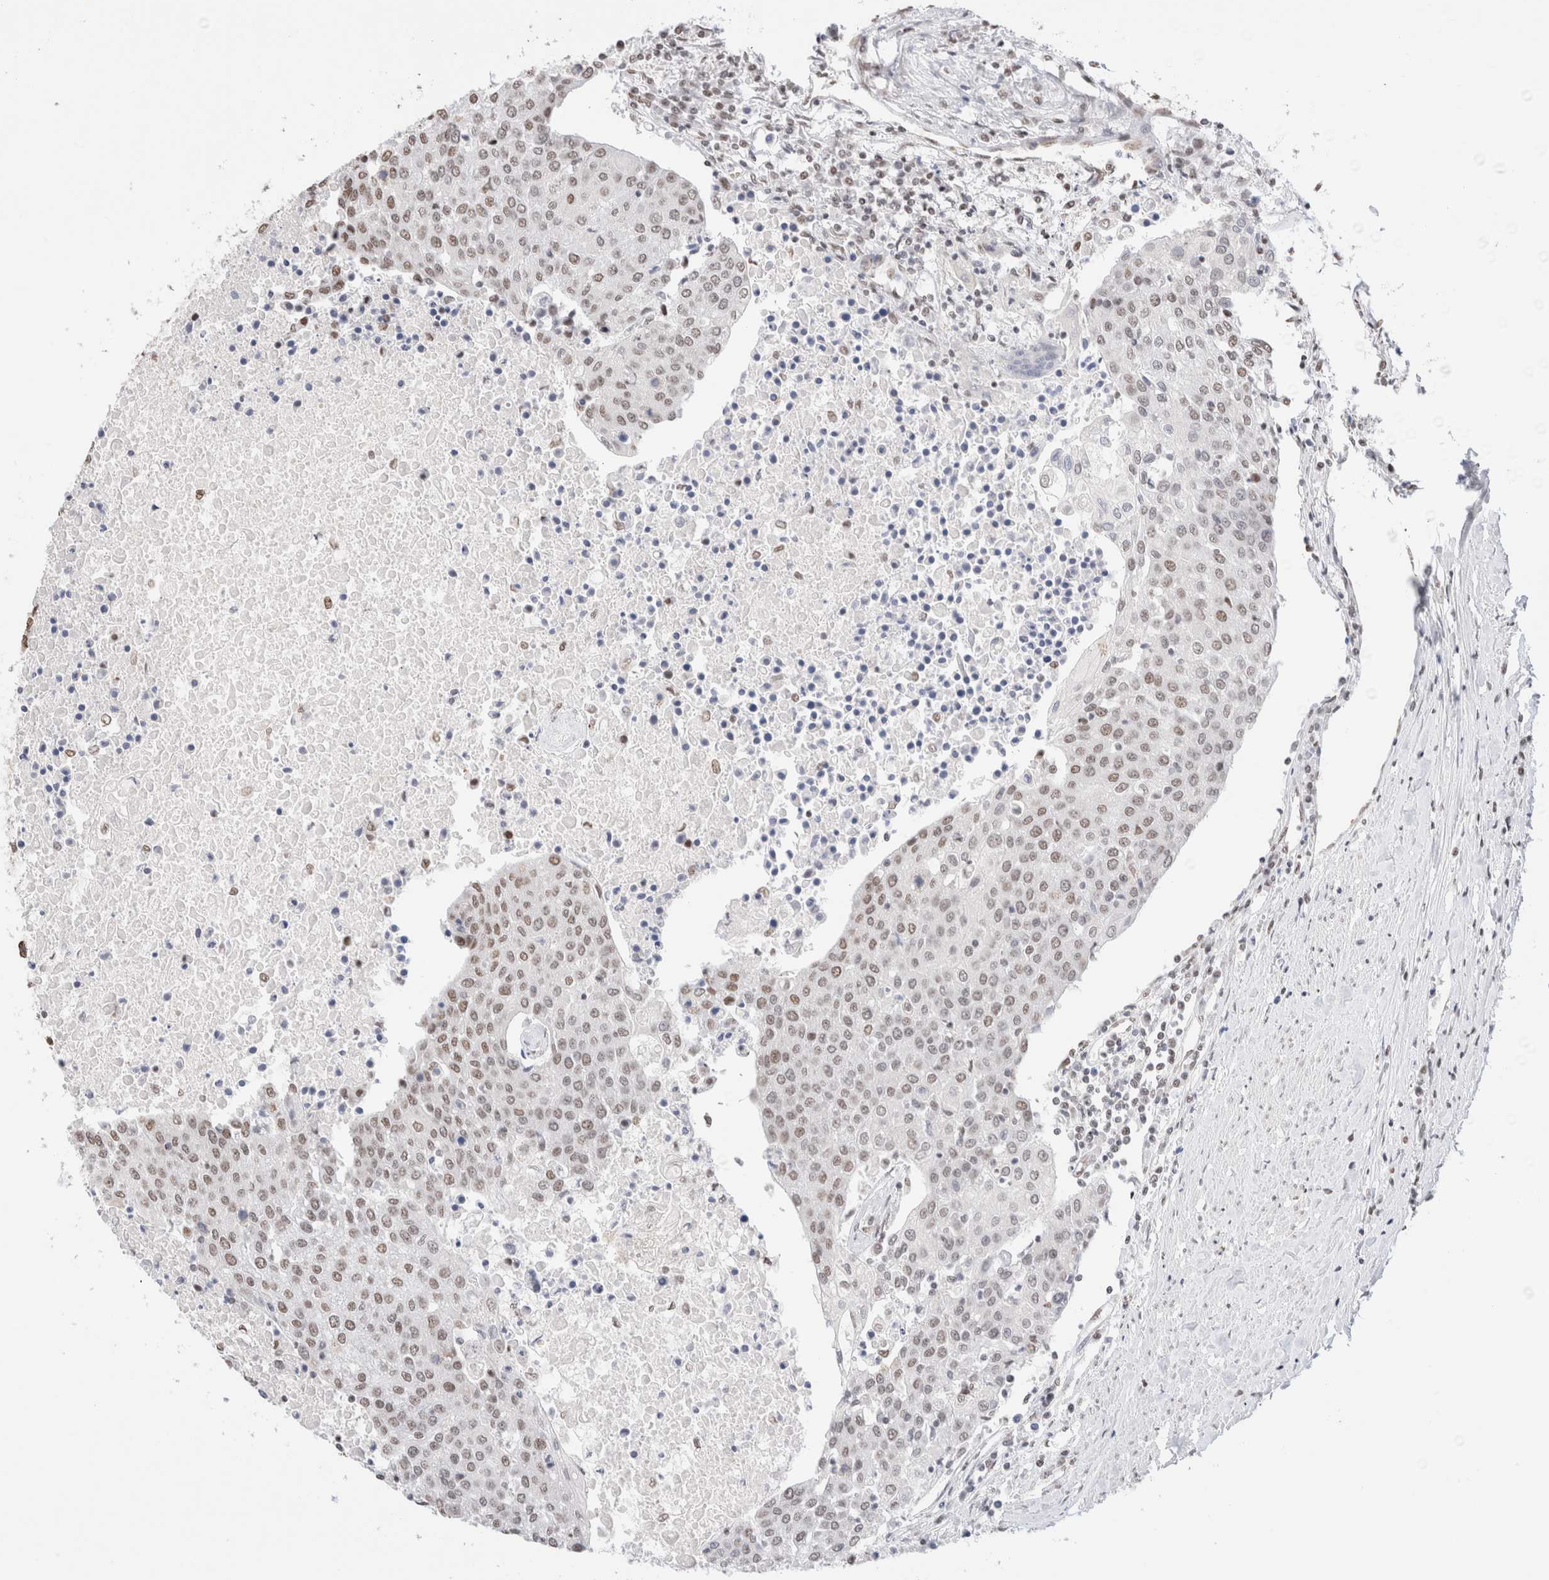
{"staining": {"intensity": "weak", "quantity": ">75%", "location": "nuclear"}, "tissue": "urothelial cancer", "cell_type": "Tumor cells", "image_type": "cancer", "snomed": [{"axis": "morphology", "description": "Urothelial carcinoma, High grade"}, {"axis": "topography", "description": "Urinary bladder"}], "caption": "Immunohistochemistry (IHC) staining of urothelial cancer, which demonstrates low levels of weak nuclear staining in about >75% of tumor cells indicating weak nuclear protein staining. The staining was performed using DAB (brown) for protein detection and nuclei were counterstained in hematoxylin (blue).", "gene": "SUPT3H", "patient": {"sex": "female", "age": 85}}